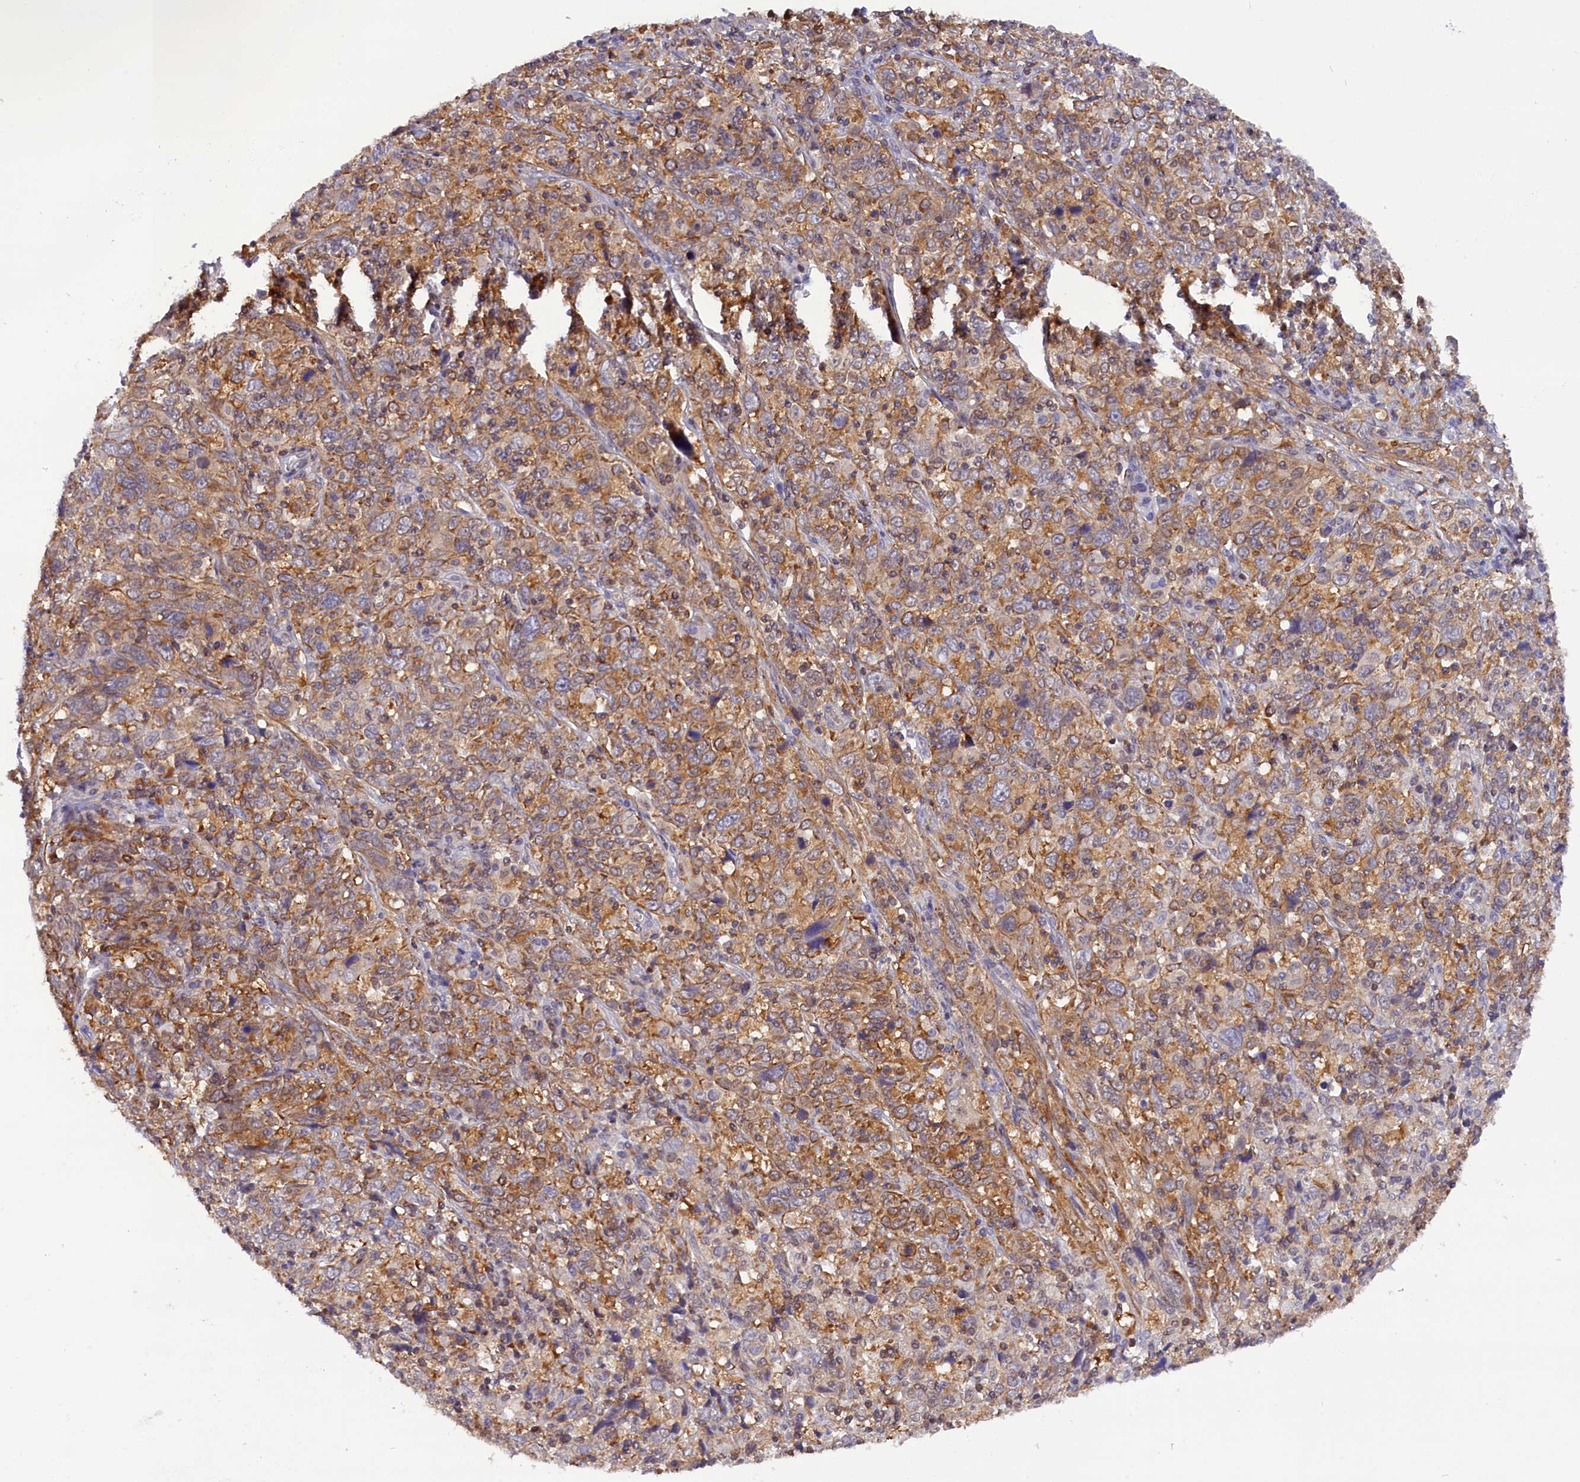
{"staining": {"intensity": "moderate", "quantity": ">75%", "location": "cytoplasmic/membranous"}, "tissue": "cervical cancer", "cell_type": "Tumor cells", "image_type": "cancer", "snomed": [{"axis": "morphology", "description": "Squamous cell carcinoma, NOS"}, {"axis": "topography", "description": "Cervix"}], "caption": "Immunohistochemistry (IHC) histopathology image of neoplastic tissue: human cervical squamous cell carcinoma stained using immunohistochemistry exhibits medium levels of moderate protein expression localized specifically in the cytoplasmic/membranous of tumor cells, appearing as a cytoplasmic/membranous brown color.", "gene": "TBCB", "patient": {"sex": "female", "age": 46}}